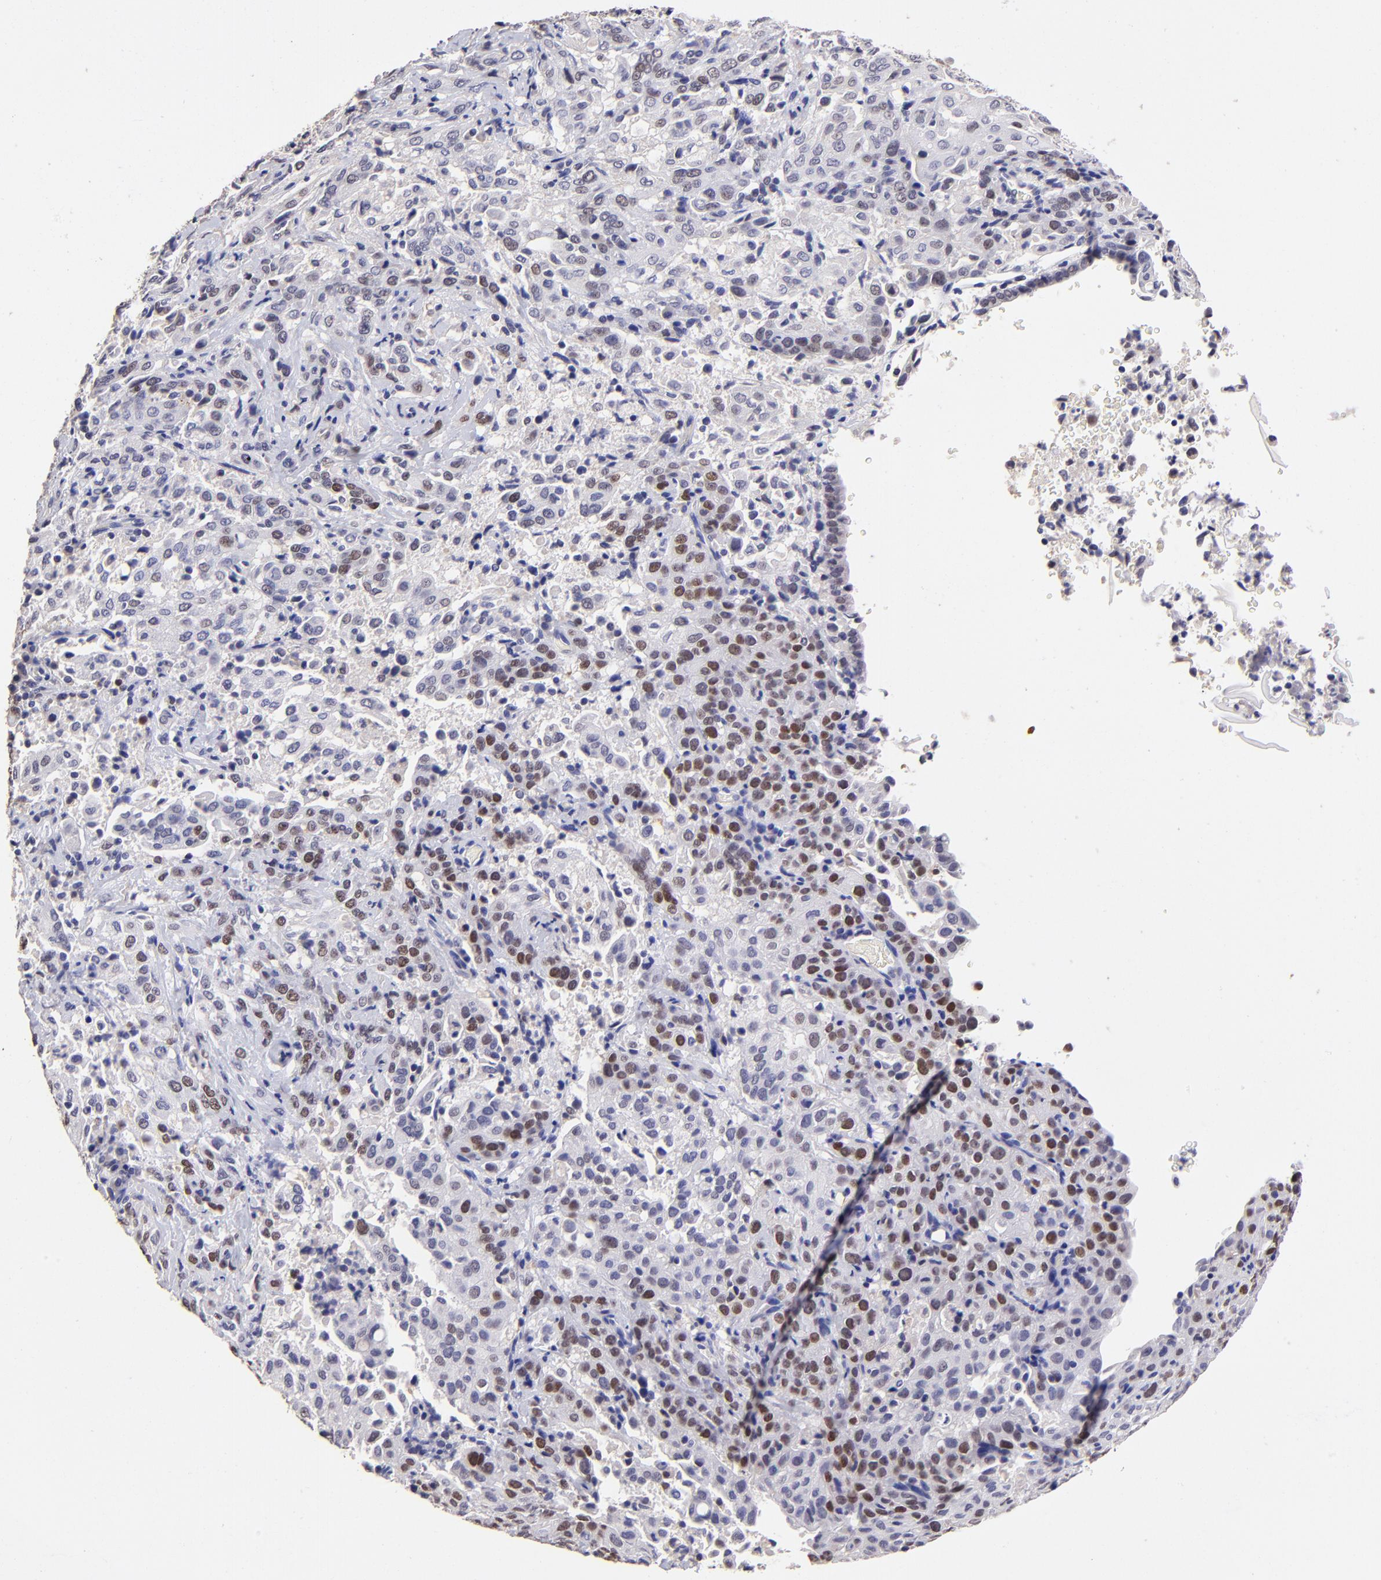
{"staining": {"intensity": "moderate", "quantity": "25%-75%", "location": "nuclear"}, "tissue": "cervical cancer", "cell_type": "Tumor cells", "image_type": "cancer", "snomed": [{"axis": "morphology", "description": "Squamous cell carcinoma, NOS"}, {"axis": "topography", "description": "Cervix"}], "caption": "Cervical cancer (squamous cell carcinoma) stained for a protein displays moderate nuclear positivity in tumor cells.", "gene": "DNMT1", "patient": {"sex": "female", "age": 41}}